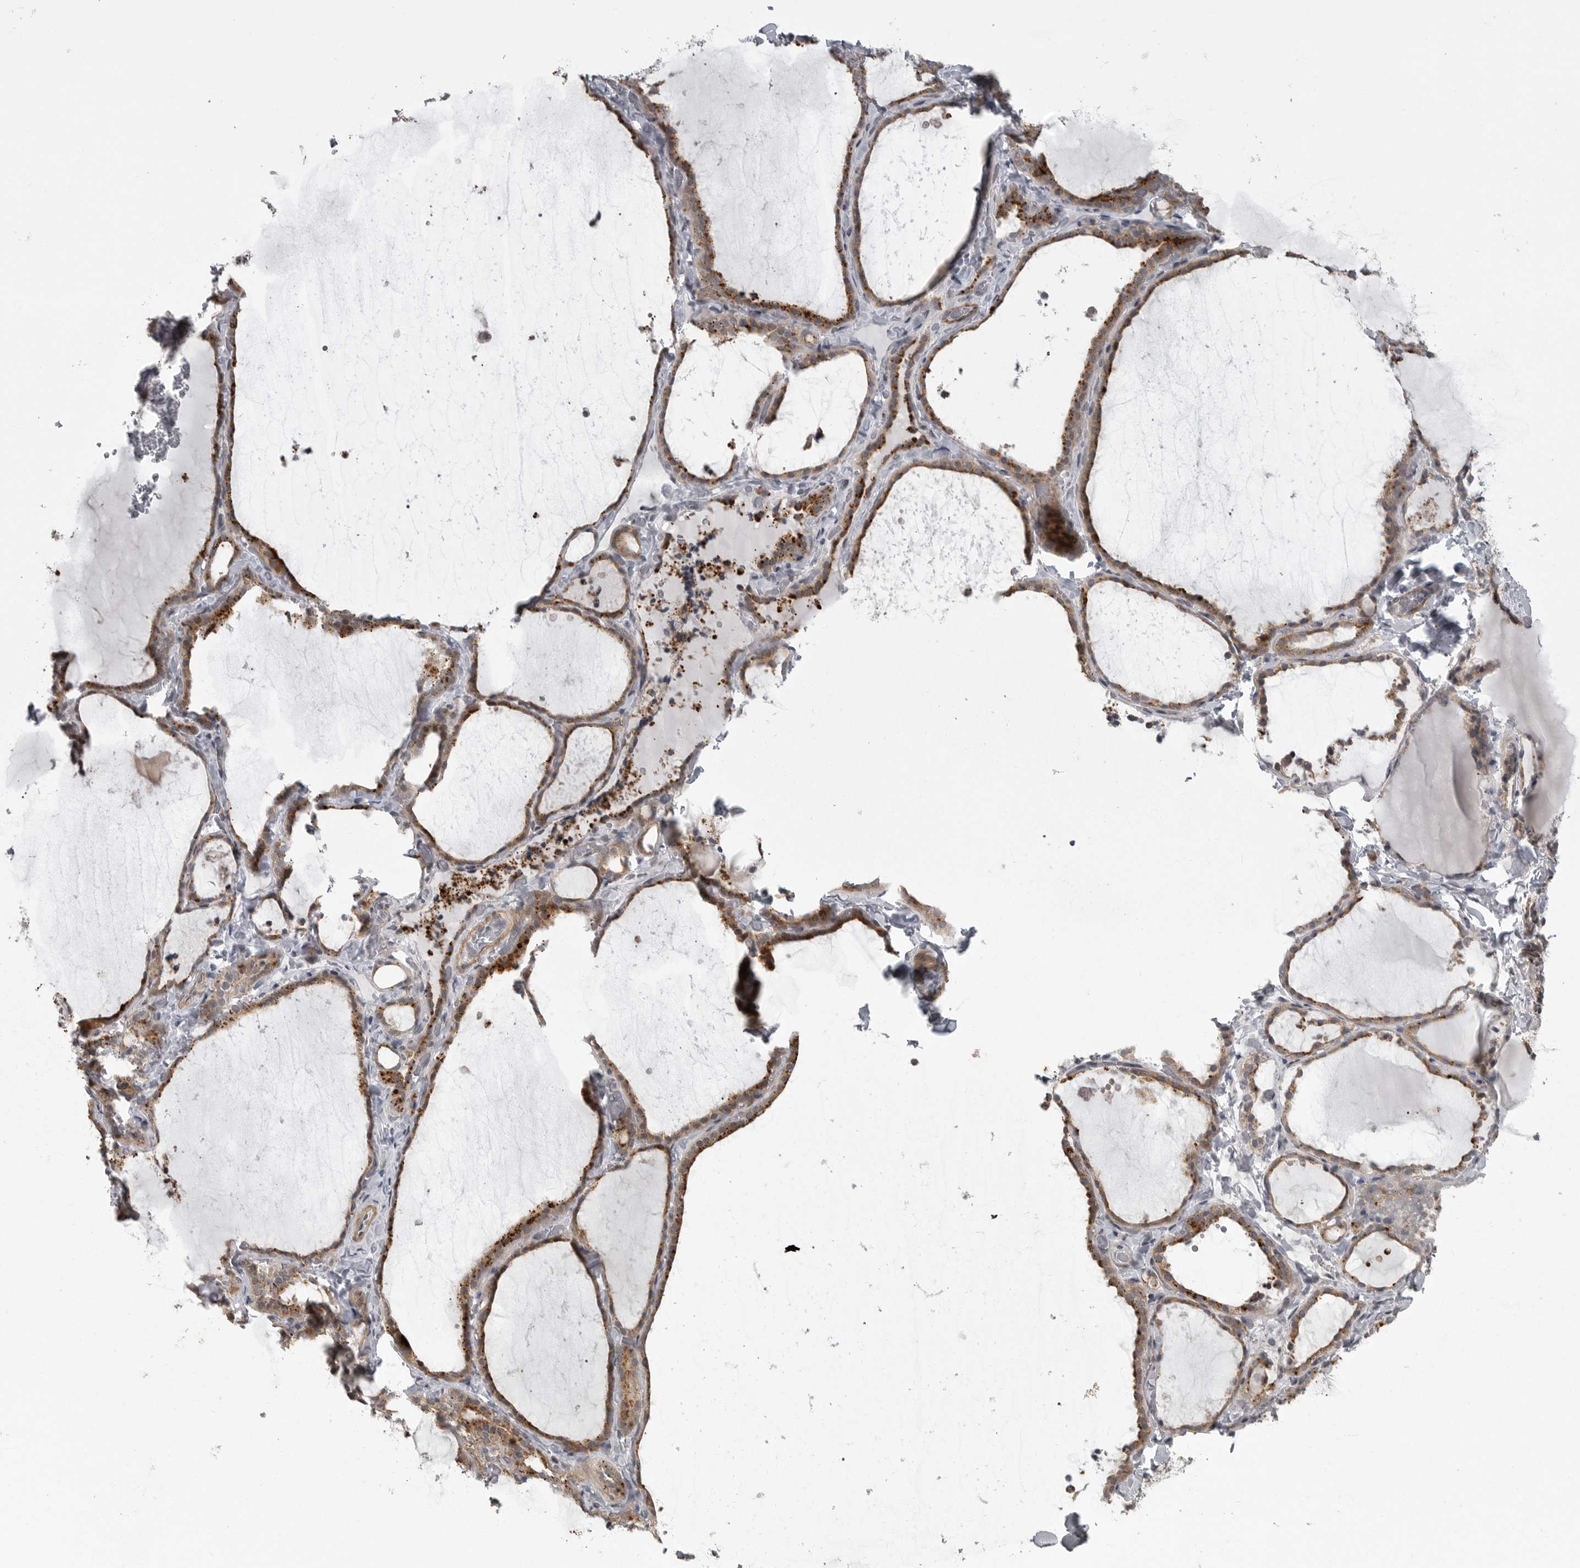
{"staining": {"intensity": "strong", "quantity": ">75%", "location": "cytoplasmic/membranous"}, "tissue": "thyroid gland", "cell_type": "Glandular cells", "image_type": "normal", "snomed": [{"axis": "morphology", "description": "Normal tissue, NOS"}, {"axis": "topography", "description": "Thyroid gland"}], "caption": "This micrograph shows normal thyroid gland stained with IHC to label a protein in brown. The cytoplasmic/membranous of glandular cells show strong positivity for the protein. Nuclei are counter-stained blue.", "gene": "PPP1R9A", "patient": {"sex": "female", "age": 22}}